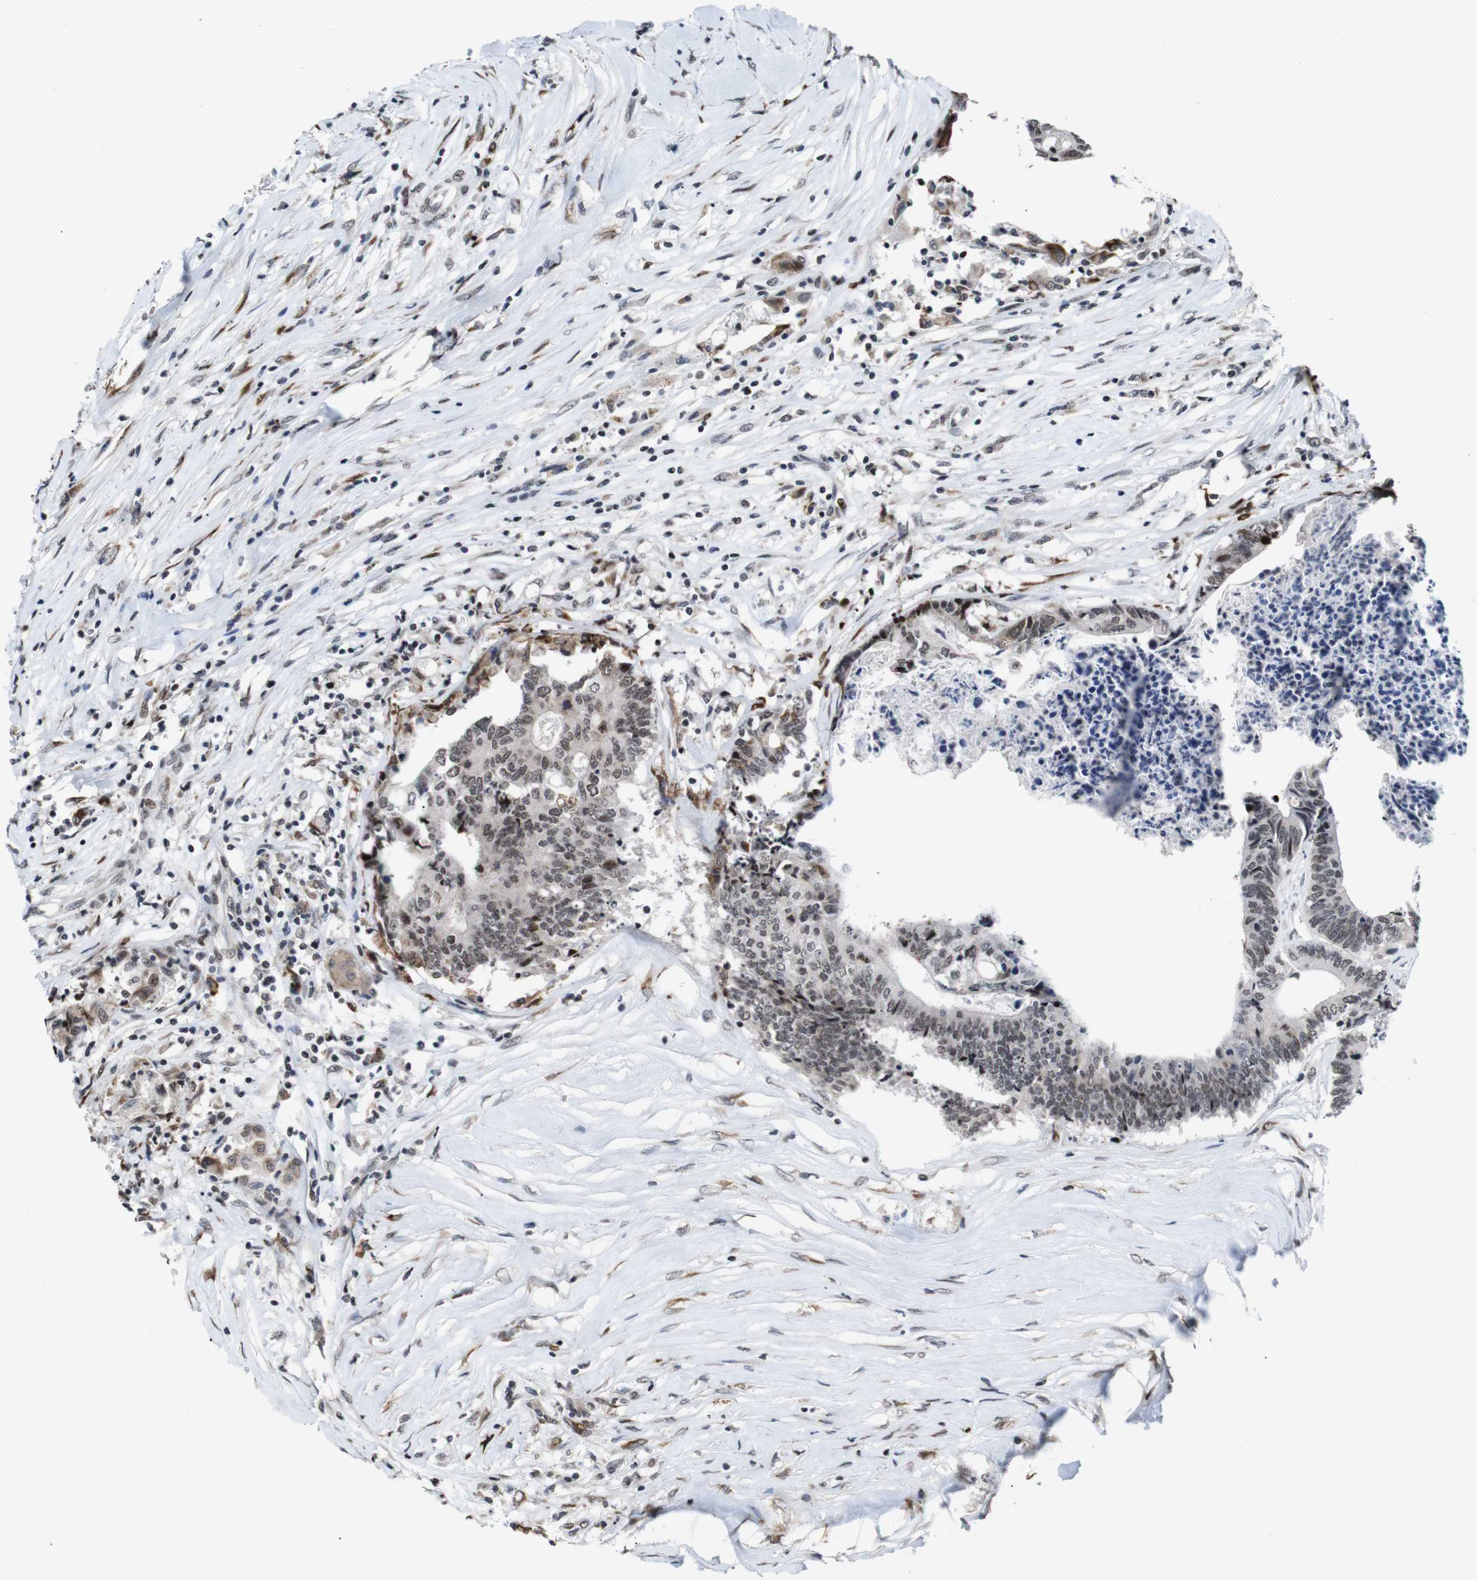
{"staining": {"intensity": "weak", "quantity": ">75%", "location": "nuclear"}, "tissue": "colorectal cancer", "cell_type": "Tumor cells", "image_type": "cancer", "snomed": [{"axis": "morphology", "description": "Adenocarcinoma, NOS"}, {"axis": "topography", "description": "Rectum"}], "caption": "The histopathology image displays immunohistochemical staining of adenocarcinoma (colorectal). There is weak nuclear positivity is identified in approximately >75% of tumor cells.", "gene": "EIF4G1", "patient": {"sex": "male", "age": 63}}